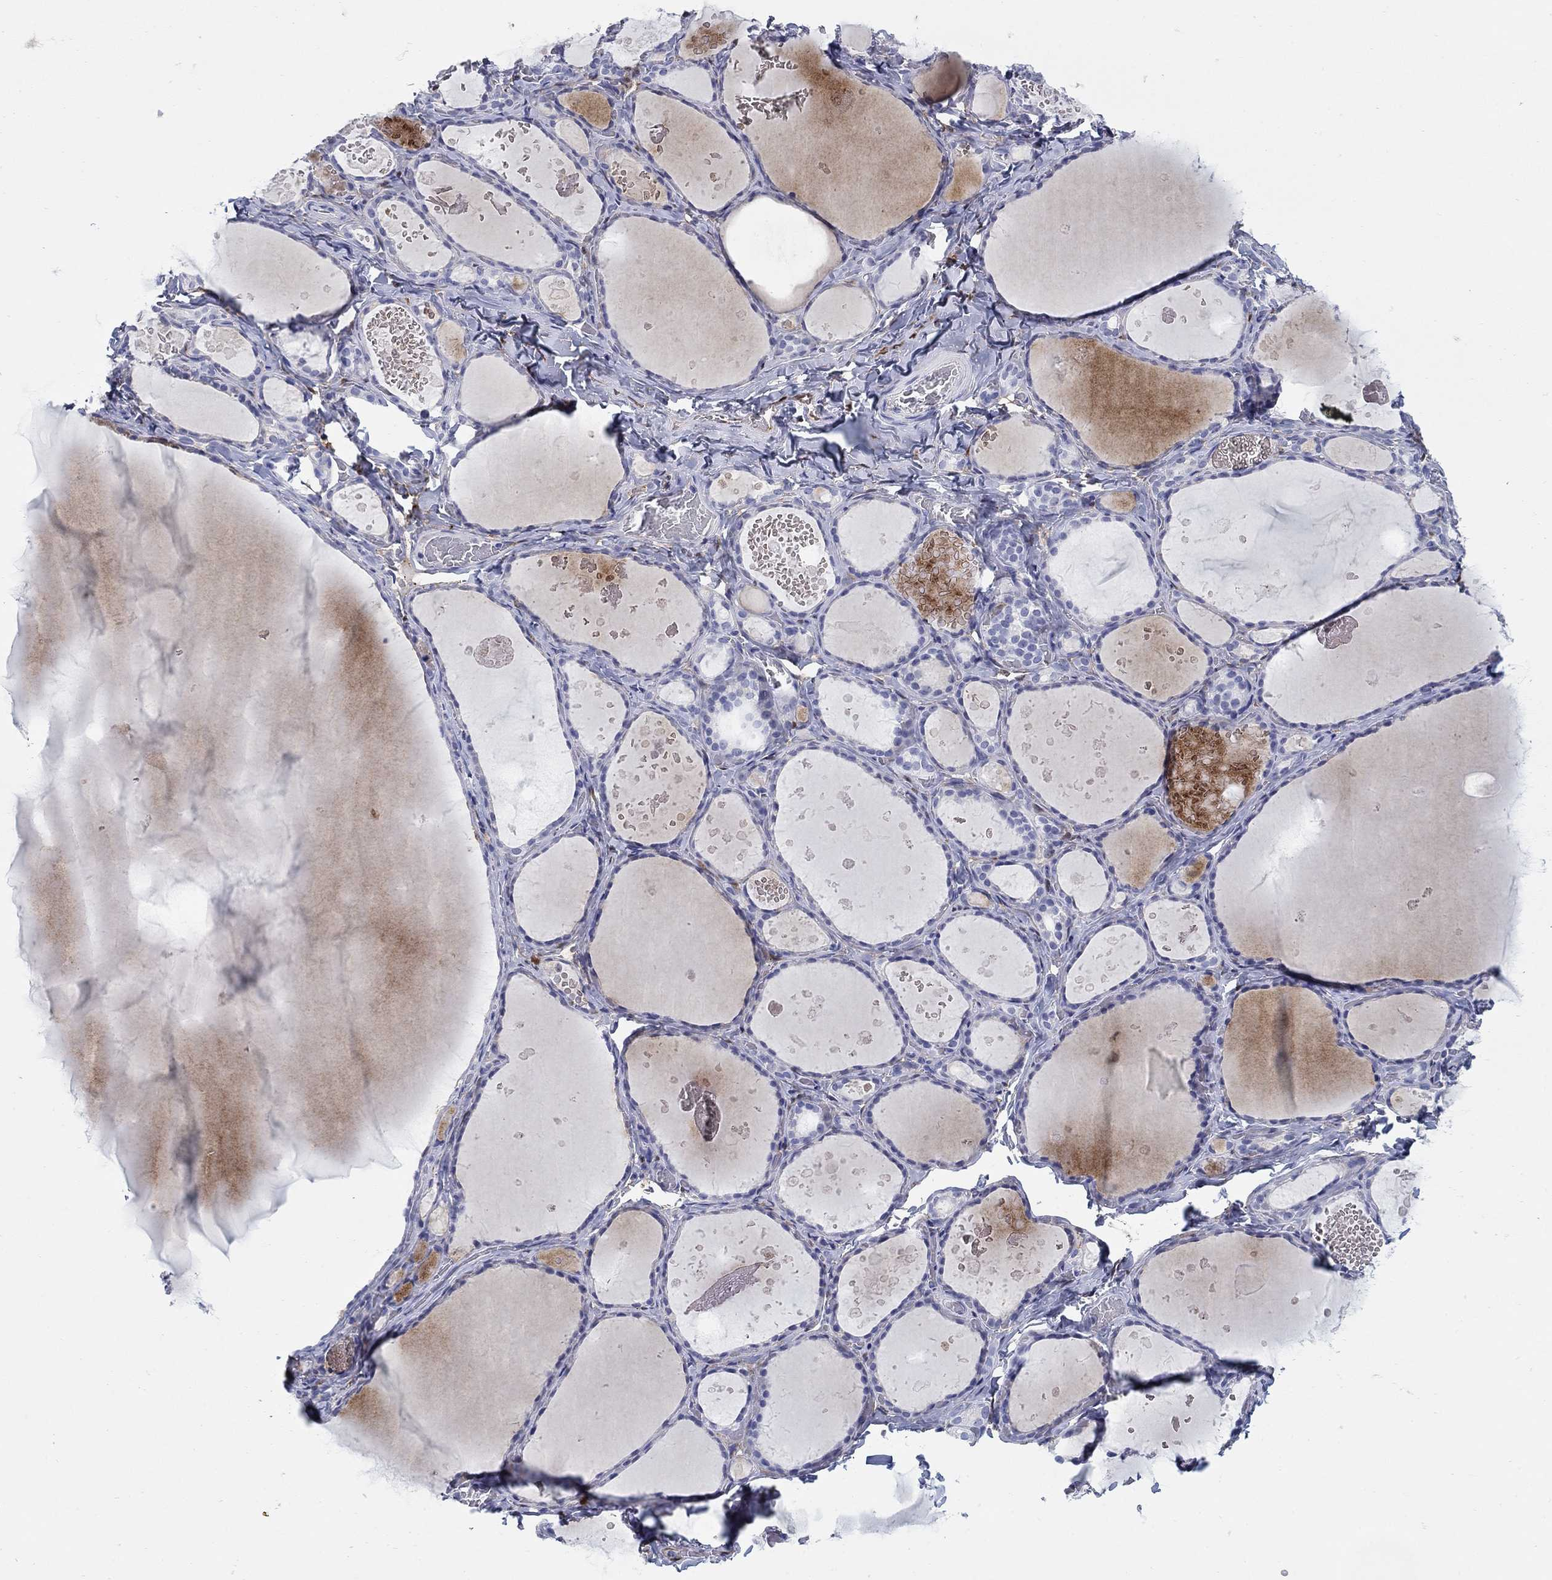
{"staining": {"intensity": "negative", "quantity": "none", "location": "none"}, "tissue": "thyroid gland", "cell_type": "Glandular cells", "image_type": "normal", "snomed": [{"axis": "morphology", "description": "Normal tissue, NOS"}, {"axis": "topography", "description": "Thyroid gland"}], "caption": "A high-resolution micrograph shows immunohistochemistry staining of unremarkable thyroid gland, which shows no significant positivity in glandular cells.", "gene": "AKR1C1", "patient": {"sex": "female", "age": 56}}